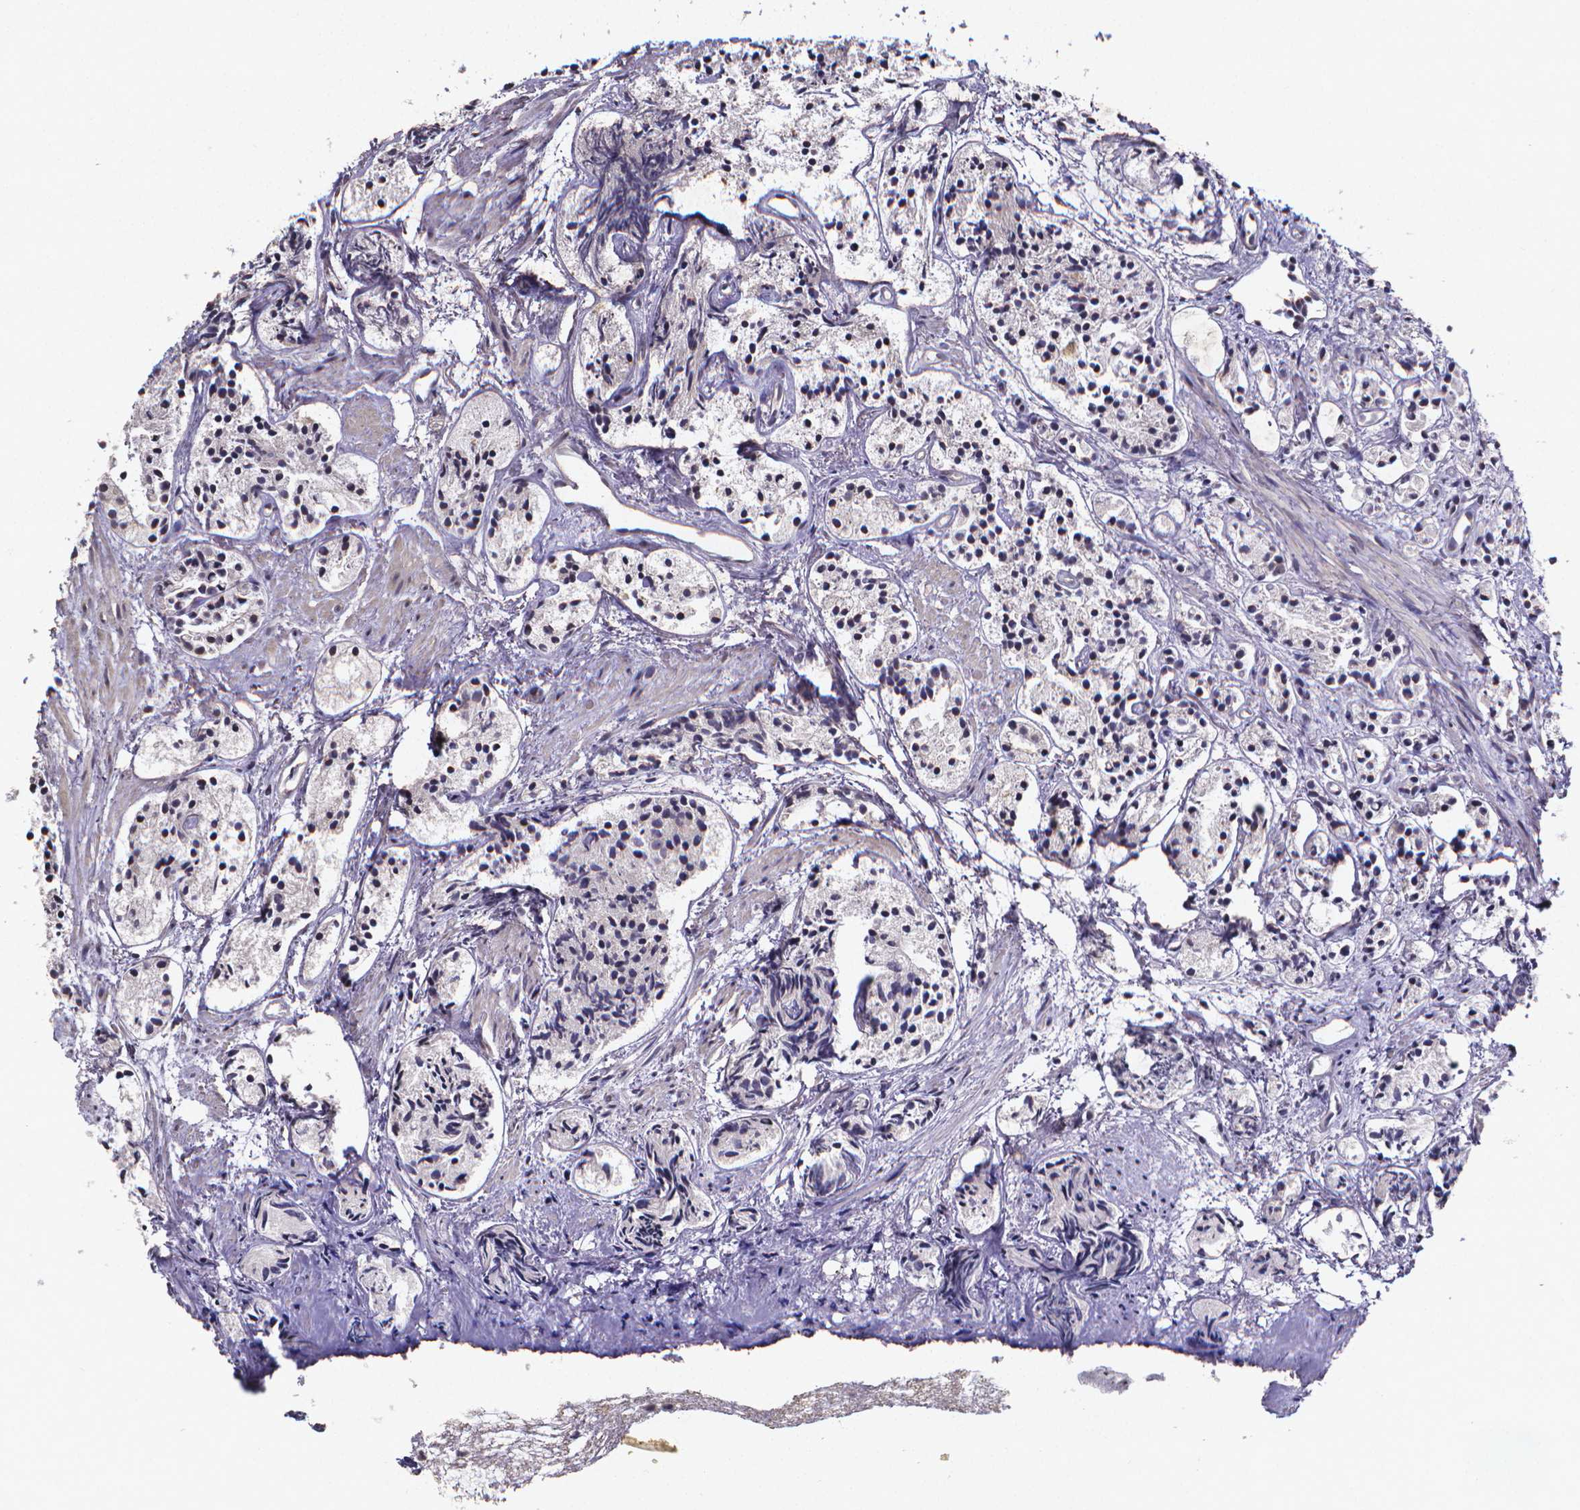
{"staining": {"intensity": "negative", "quantity": "none", "location": "none"}, "tissue": "prostate cancer", "cell_type": "Tumor cells", "image_type": "cancer", "snomed": [{"axis": "morphology", "description": "Adenocarcinoma, High grade"}, {"axis": "topography", "description": "Prostate"}], "caption": "IHC histopathology image of neoplastic tissue: prostate cancer stained with DAB shows no significant protein expression in tumor cells.", "gene": "TP73", "patient": {"sex": "male", "age": 85}}